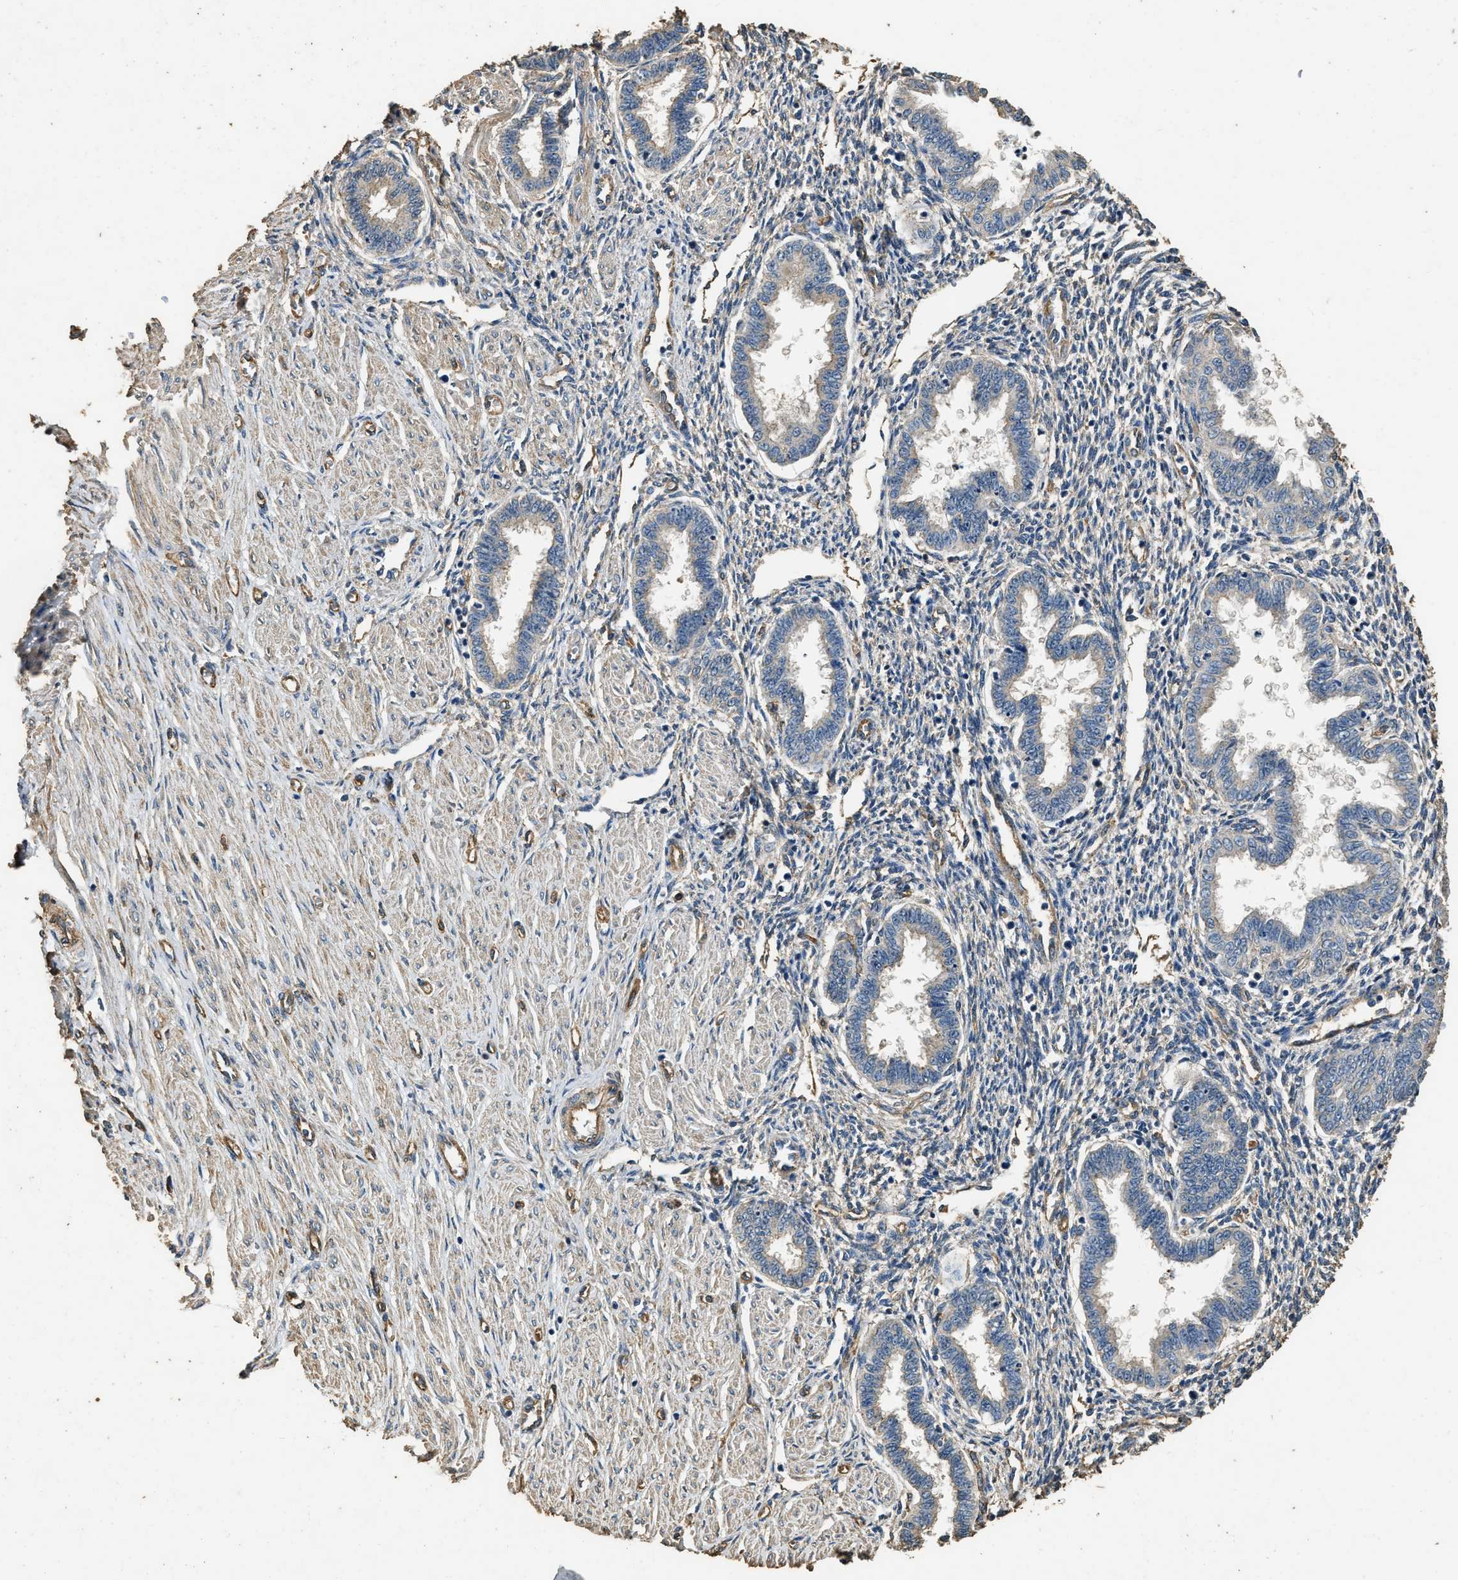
{"staining": {"intensity": "weak", "quantity": "25%-75%", "location": "cytoplasmic/membranous"}, "tissue": "endometrium", "cell_type": "Cells in endometrial stroma", "image_type": "normal", "snomed": [{"axis": "morphology", "description": "Normal tissue, NOS"}, {"axis": "topography", "description": "Endometrium"}], "caption": "DAB immunohistochemical staining of unremarkable human endometrium displays weak cytoplasmic/membranous protein positivity in about 25%-75% of cells in endometrial stroma. The staining was performed using DAB (3,3'-diaminobenzidine), with brown indicating positive protein expression. Nuclei are stained blue with hematoxylin.", "gene": "MIB1", "patient": {"sex": "female", "age": 33}}